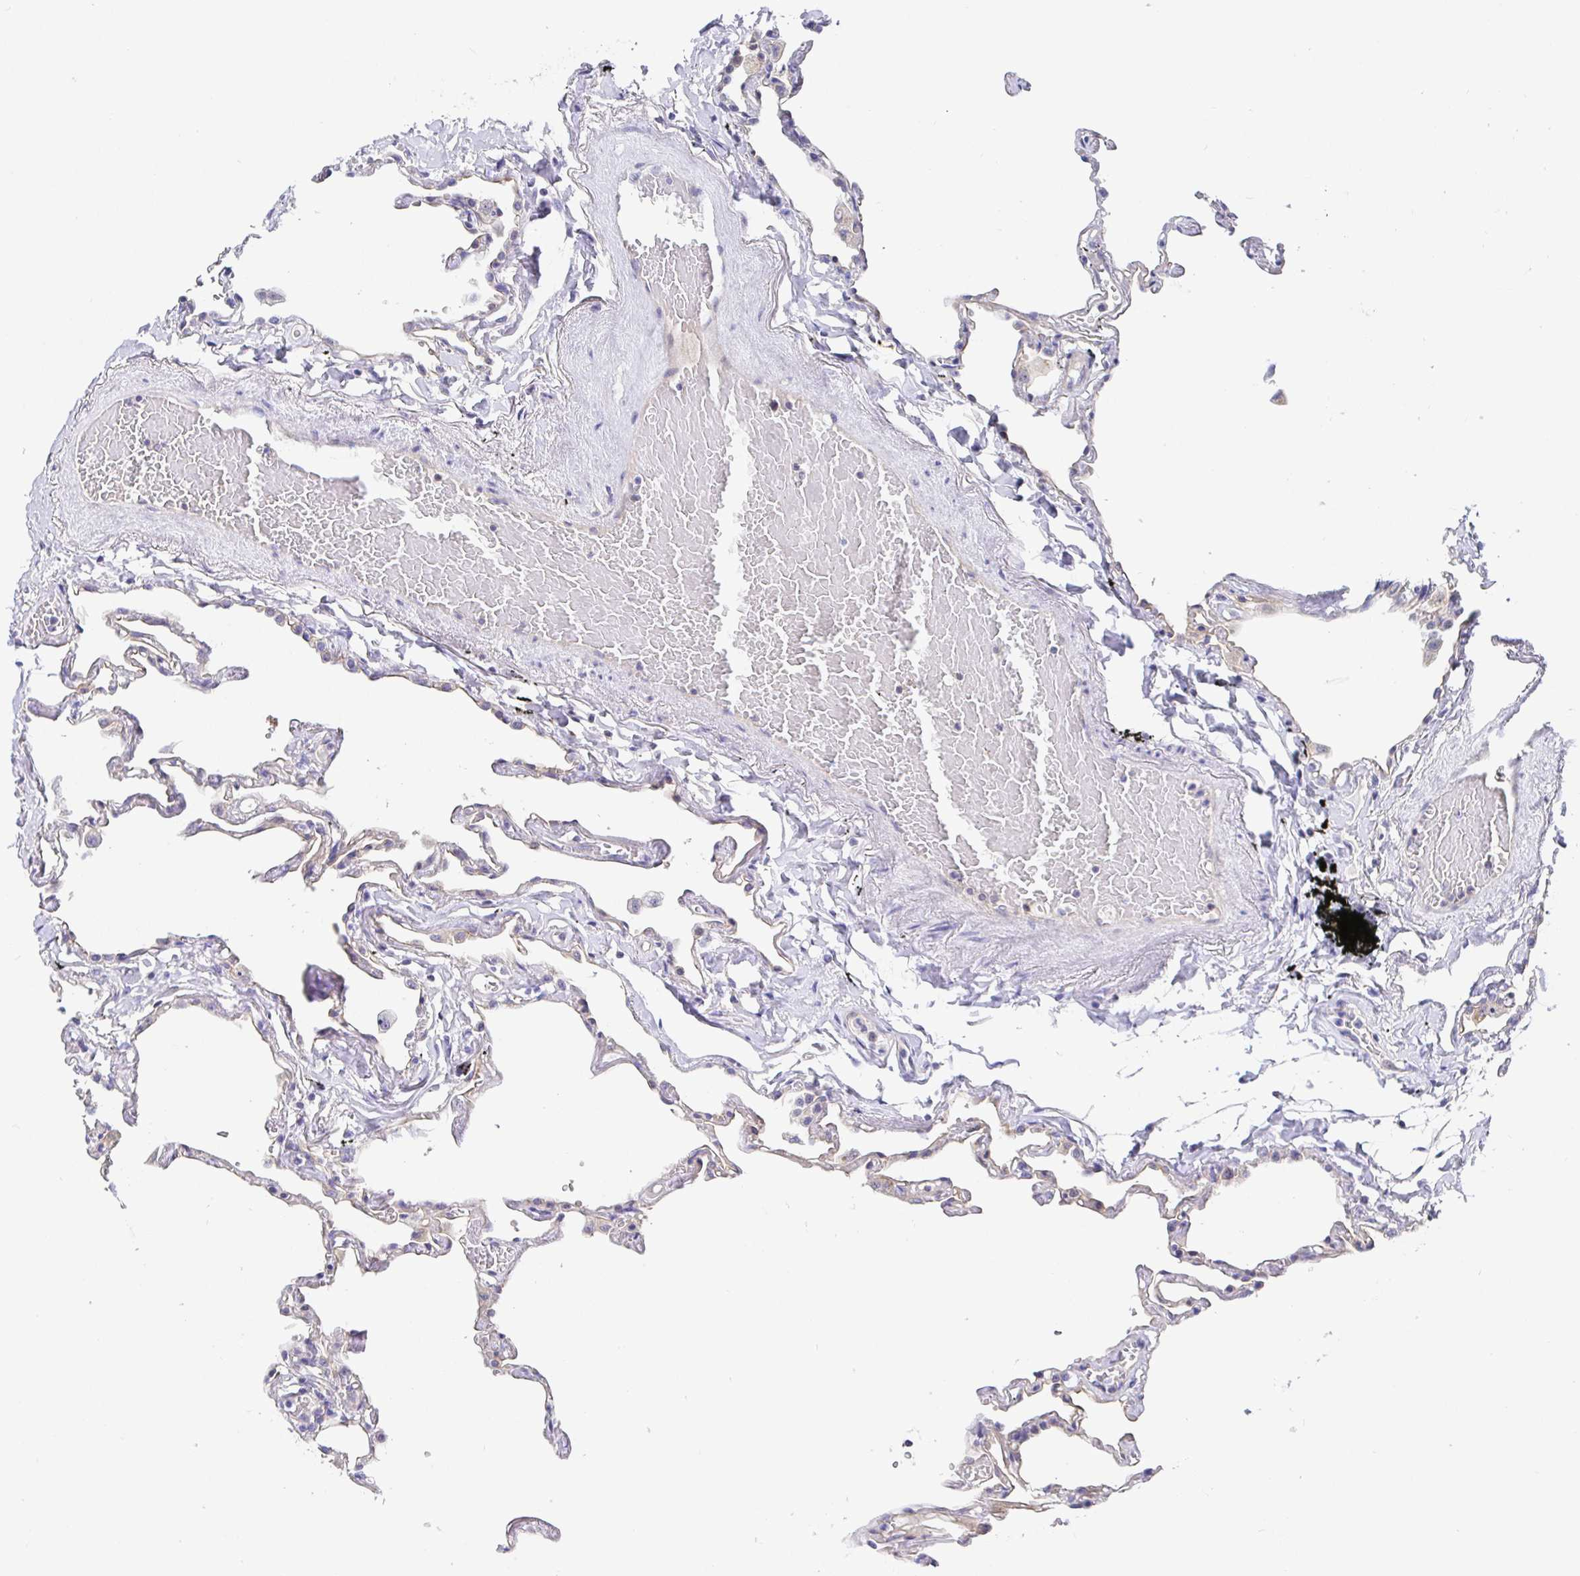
{"staining": {"intensity": "weak", "quantity": "<25%", "location": "cytoplasmic/membranous"}, "tissue": "lung", "cell_type": "Alveolar cells", "image_type": "normal", "snomed": [{"axis": "morphology", "description": "Normal tissue, NOS"}, {"axis": "topography", "description": "Lung"}], "caption": "An IHC photomicrograph of normal lung is shown. There is no staining in alveolar cells of lung. Nuclei are stained in blue.", "gene": "TIMELESS", "patient": {"sex": "female", "age": 67}}